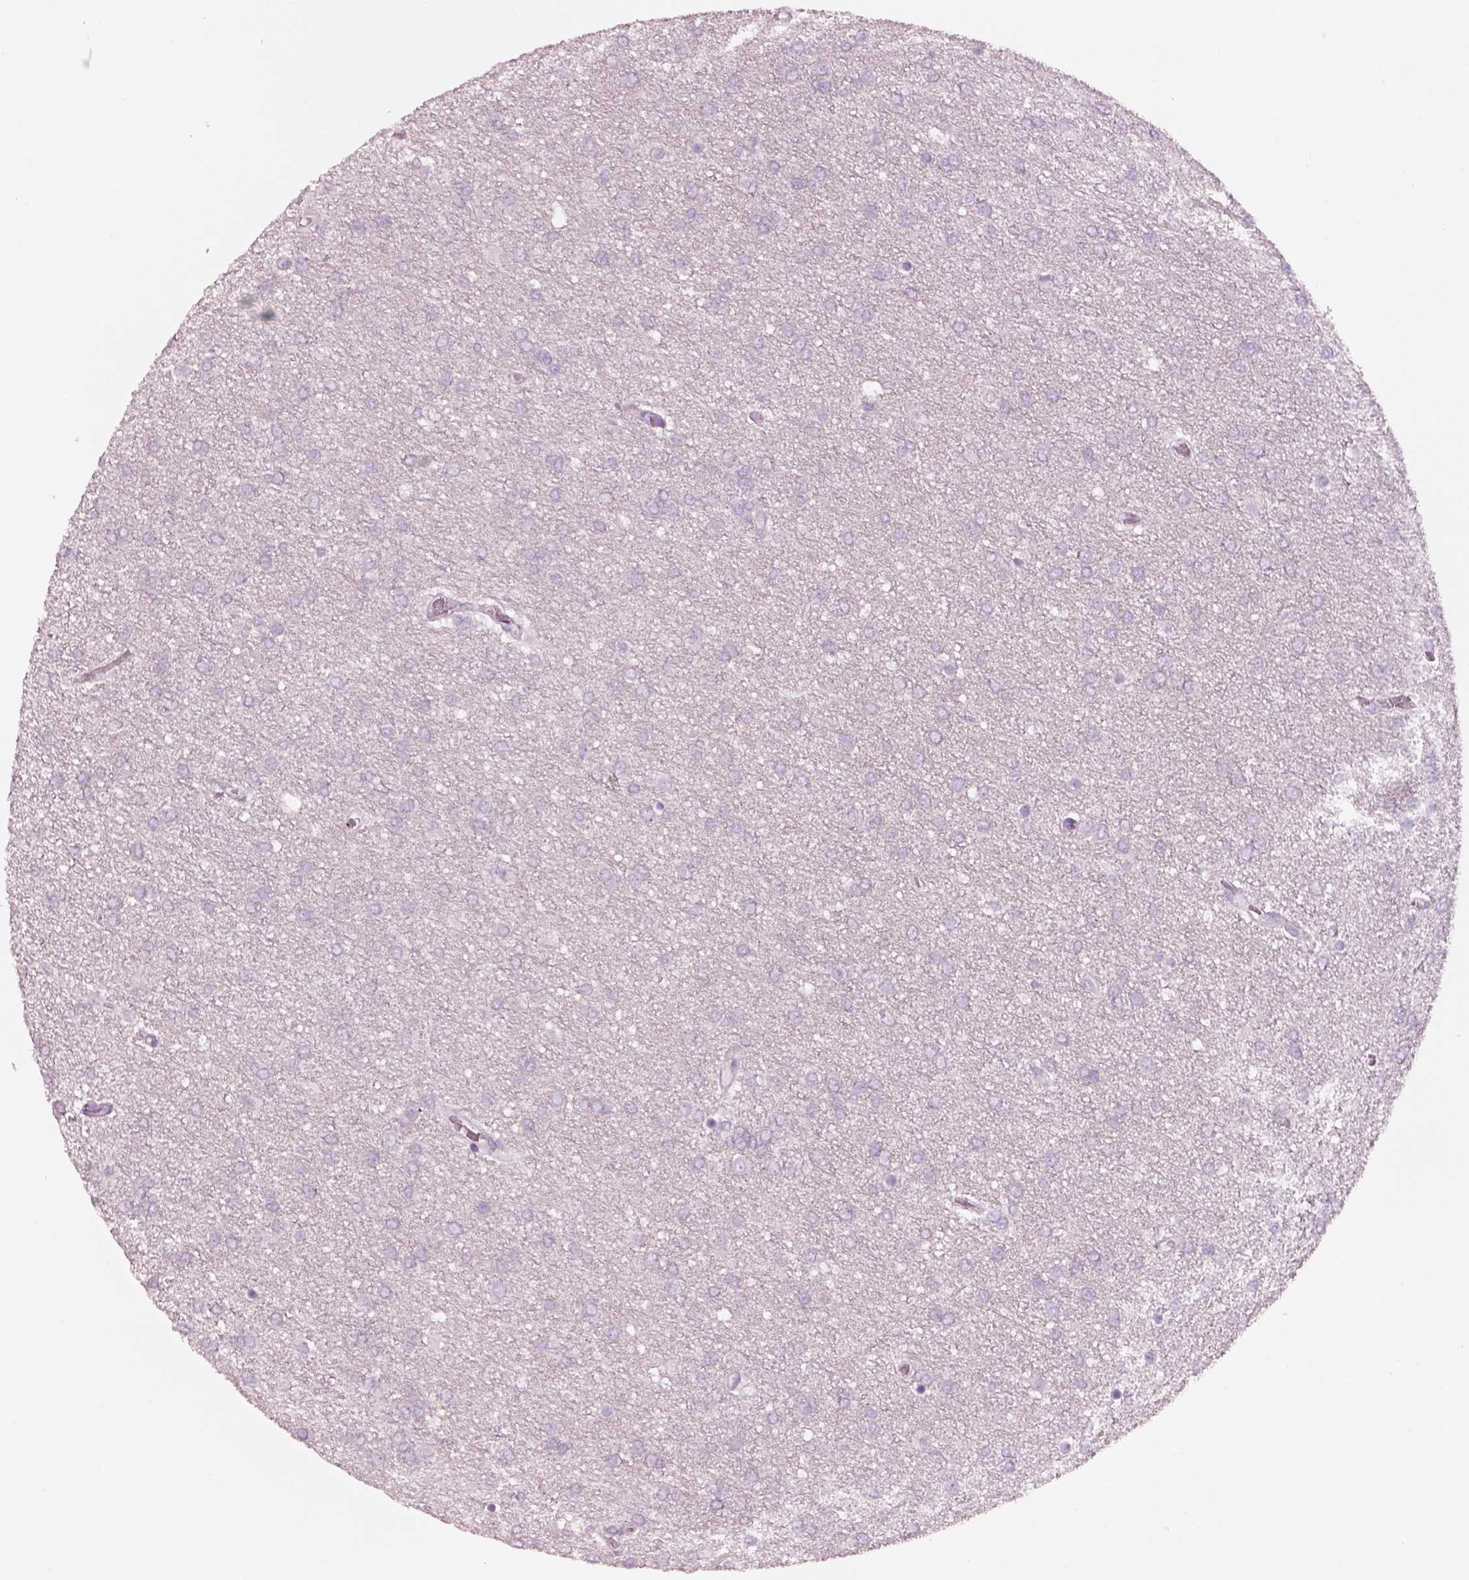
{"staining": {"intensity": "negative", "quantity": "none", "location": "none"}, "tissue": "glioma", "cell_type": "Tumor cells", "image_type": "cancer", "snomed": [{"axis": "morphology", "description": "Glioma, malignant, High grade"}, {"axis": "topography", "description": "Brain"}], "caption": "The photomicrograph reveals no staining of tumor cells in glioma. Nuclei are stained in blue.", "gene": "PNOC", "patient": {"sex": "female", "age": 61}}